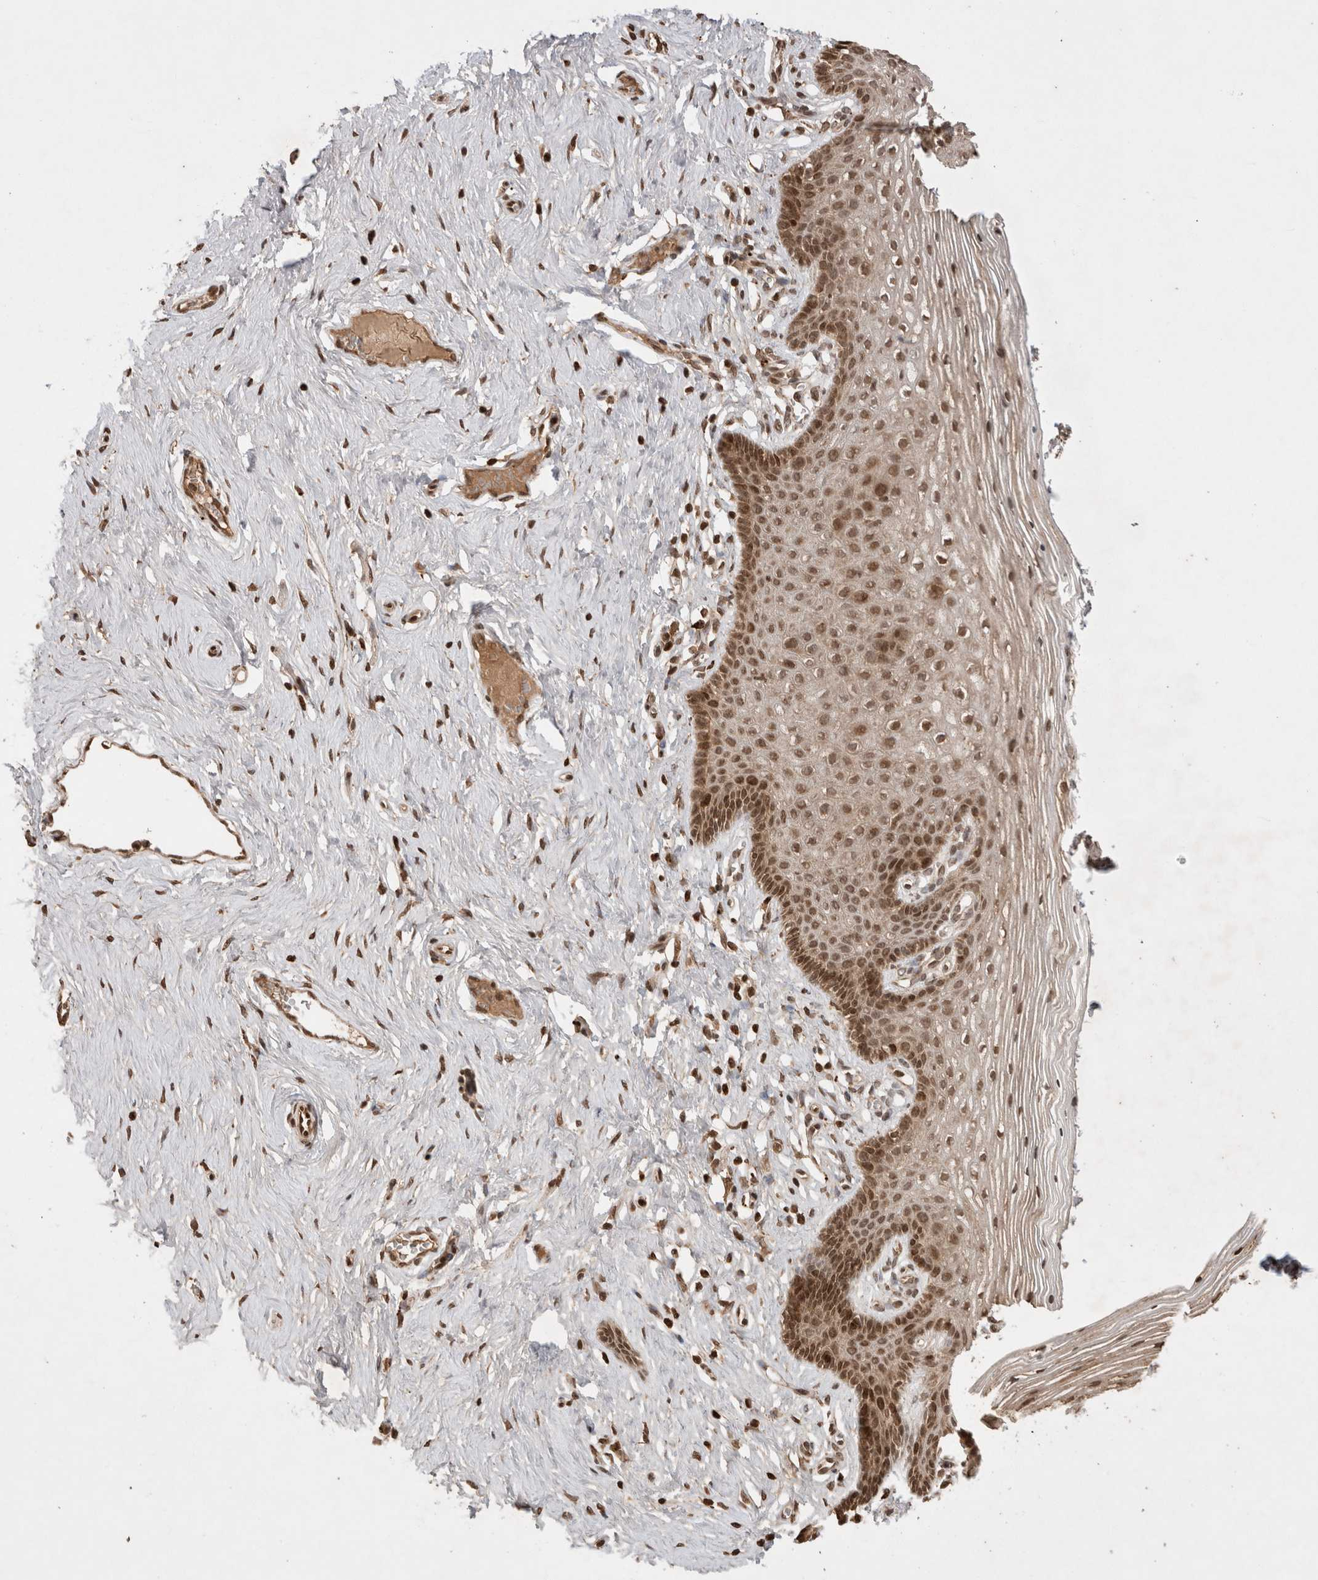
{"staining": {"intensity": "moderate", "quantity": "25%-75%", "location": "cytoplasmic/membranous,nuclear"}, "tissue": "vagina", "cell_type": "Squamous epithelial cells", "image_type": "normal", "snomed": [{"axis": "morphology", "description": "Normal tissue, NOS"}, {"axis": "topography", "description": "Vagina"}], "caption": "Benign vagina was stained to show a protein in brown. There is medium levels of moderate cytoplasmic/membranous,nuclear positivity in about 25%-75% of squamous epithelial cells. The protein is stained brown, and the nuclei are stained in blue (DAB IHC with brightfield microscopy, high magnification).", "gene": "FAM221A", "patient": {"sex": "female", "age": 32}}